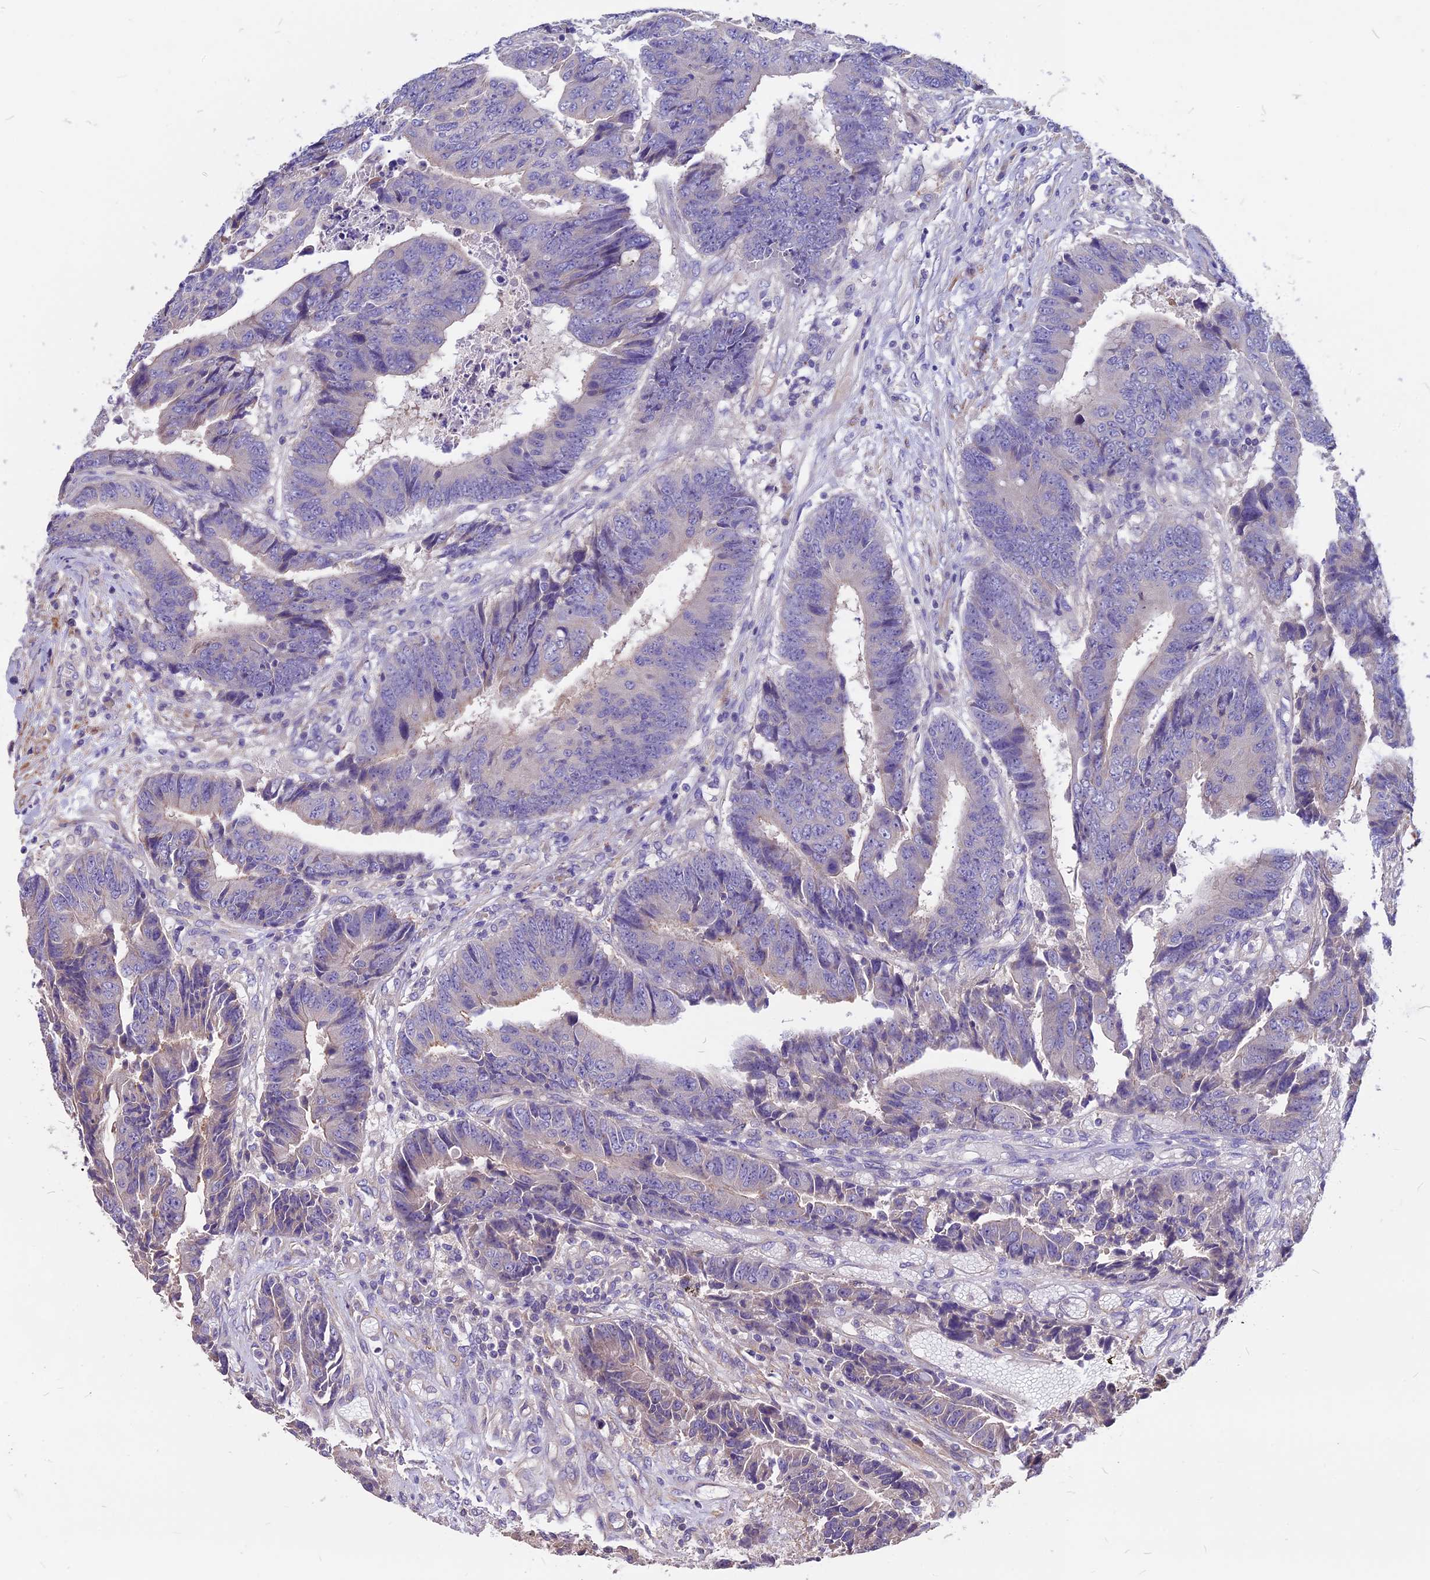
{"staining": {"intensity": "negative", "quantity": "none", "location": "none"}, "tissue": "colorectal cancer", "cell_type": "Tumor cells", "image_type": "cancer", "snomed": [{"axis": "morphology", "description": "Adenocarcinoma, NOS"}, {"axis": "topography", "description": "Rectum"}], "caption": "This is an immunohistochemistry micrograph of human colorectal cancer (adenocarcinoma). There is no staining in tumor cells.", "gene": "ANO3", "patient": {"sex": "male", "age": 84}}